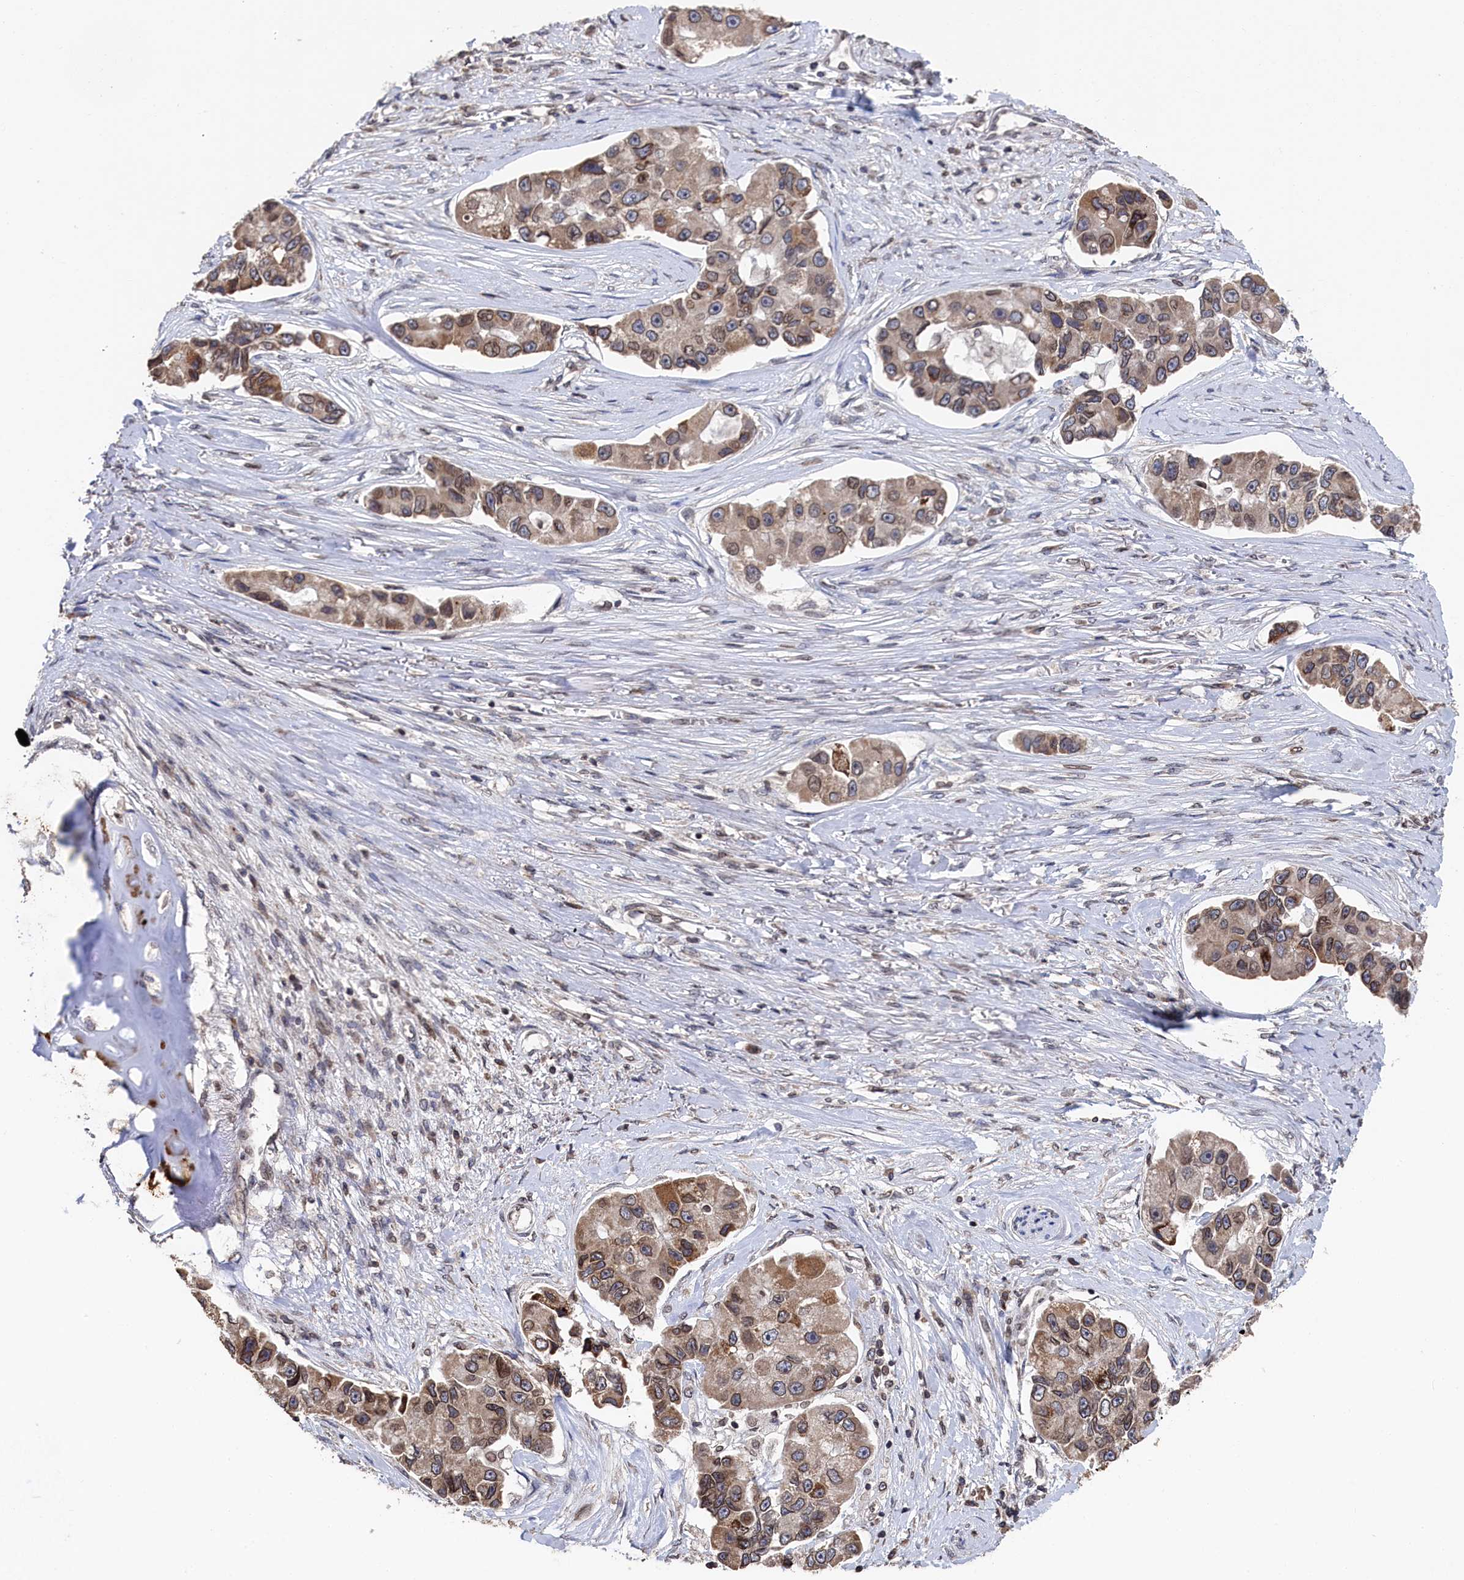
{"staining": {"intensity": "moderate", "quantity": ">75%", "location": "cytoplasmic/membranous,nuclear"}, "tissue": "lung cancer", "cell_type": "Tumor cells", "image_type": "cancer", "snomed": [{"axis": "morphology", "description": "Adenocarcinoma, NOS"}, {"axis": "topography", "description": "Lung"}], "caption": "Moderate cytoplasmic/membranous and nuclear protein expression is appreciated in approximately >75% of tumor cells in lung adenocarcinoma. (IHC, brightfield microscopy, high magnification).", "gene": "ANKEF1", "patient": {"sex": "female", "age": 54}}